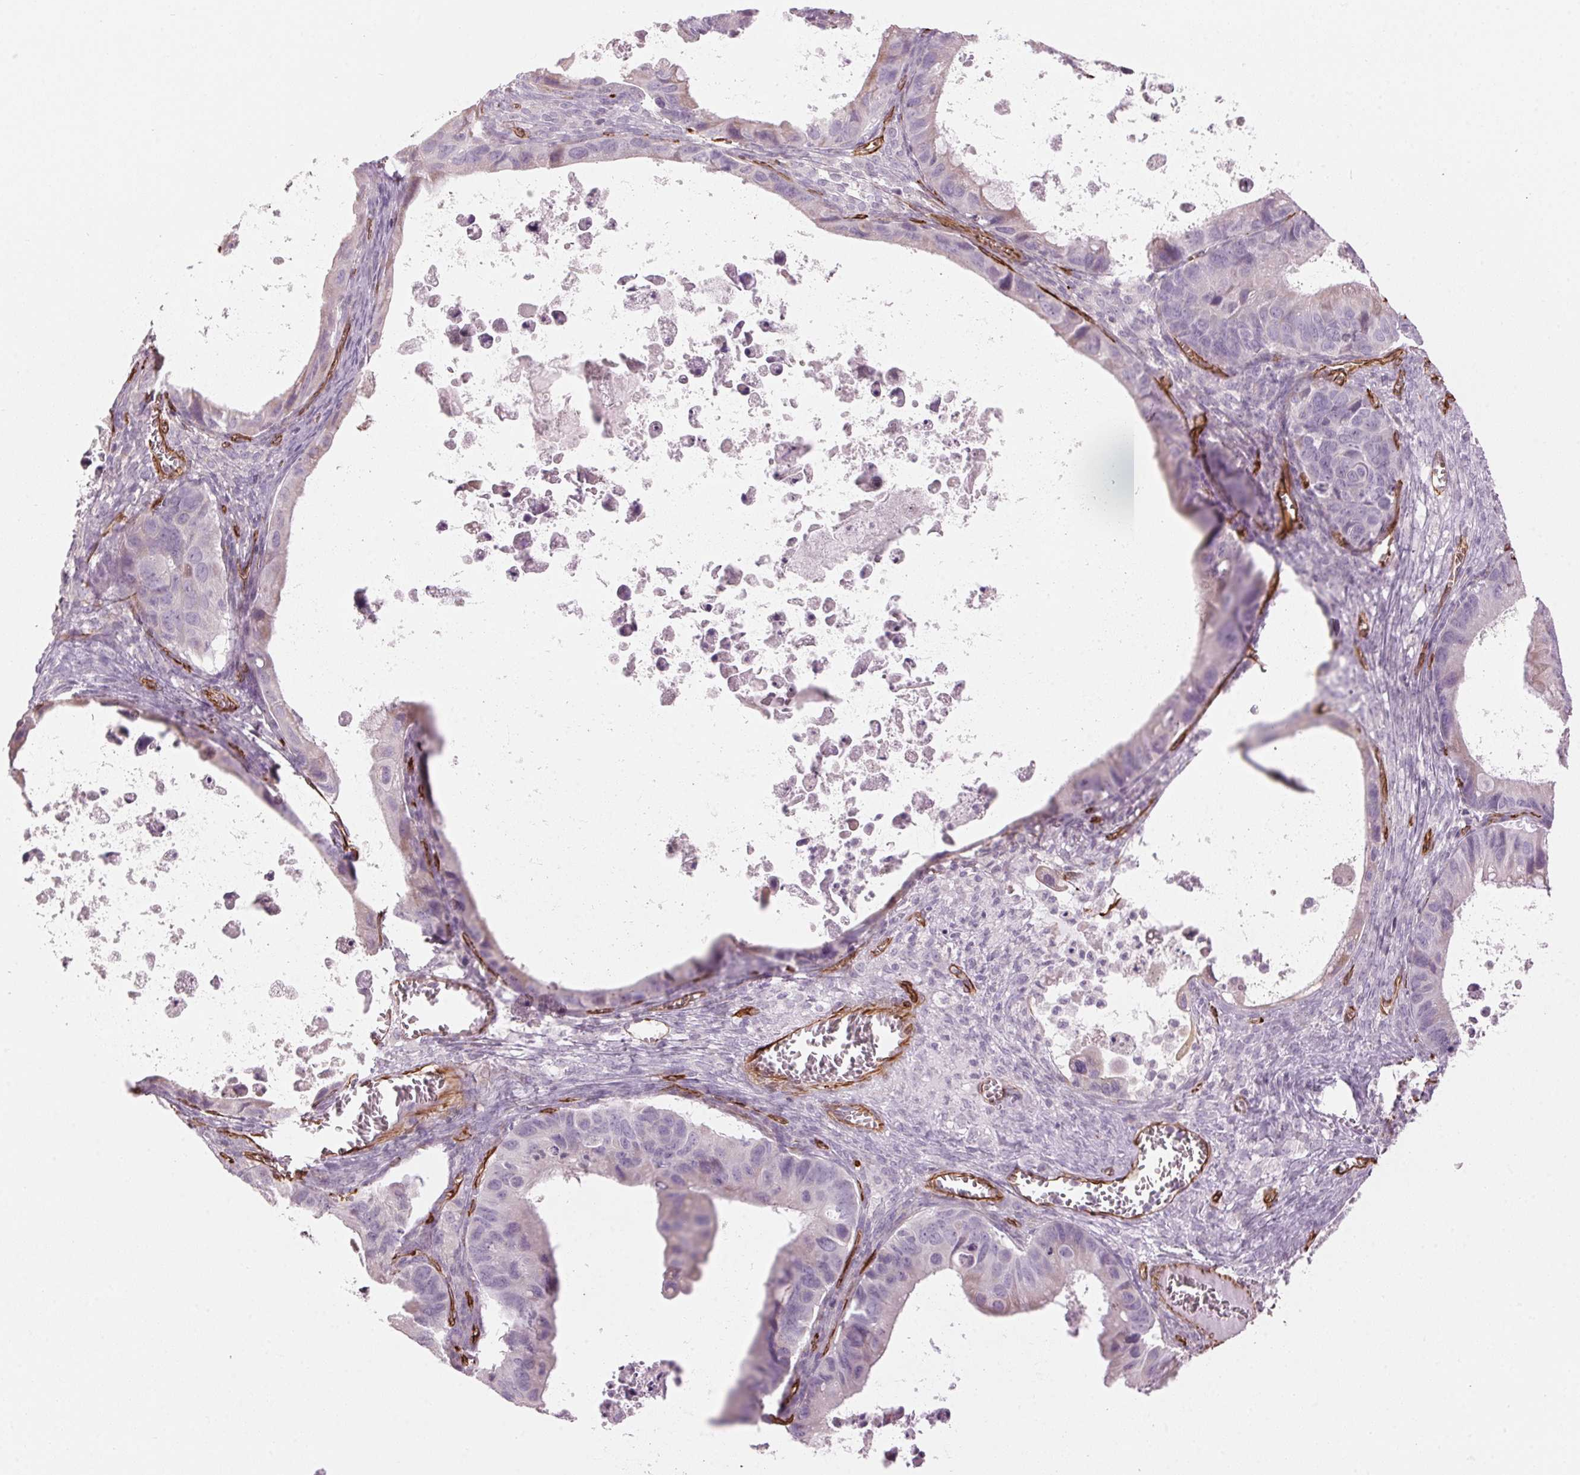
{"staining": {"intensity": "negative", "quantity": "none", "location": "none"}, "tissue": "ovarian cancer", "cell_type": "Tumor cells", "image_type": "cancer", "snomed": [{"axis": "morphology", "description": "Cystadenocarcinoma, mucinous, NOS"}, {"axis": "topography", "description": "Ovary"}], "caption": "This is an immunohistochemistry (IHC) photomicrograph of human ovarian mucinous cystadenocarcinoma. There is no positivity in tumor cells.", "gene": "CLPS", "patient": {"sex": "female", "age": 64}}